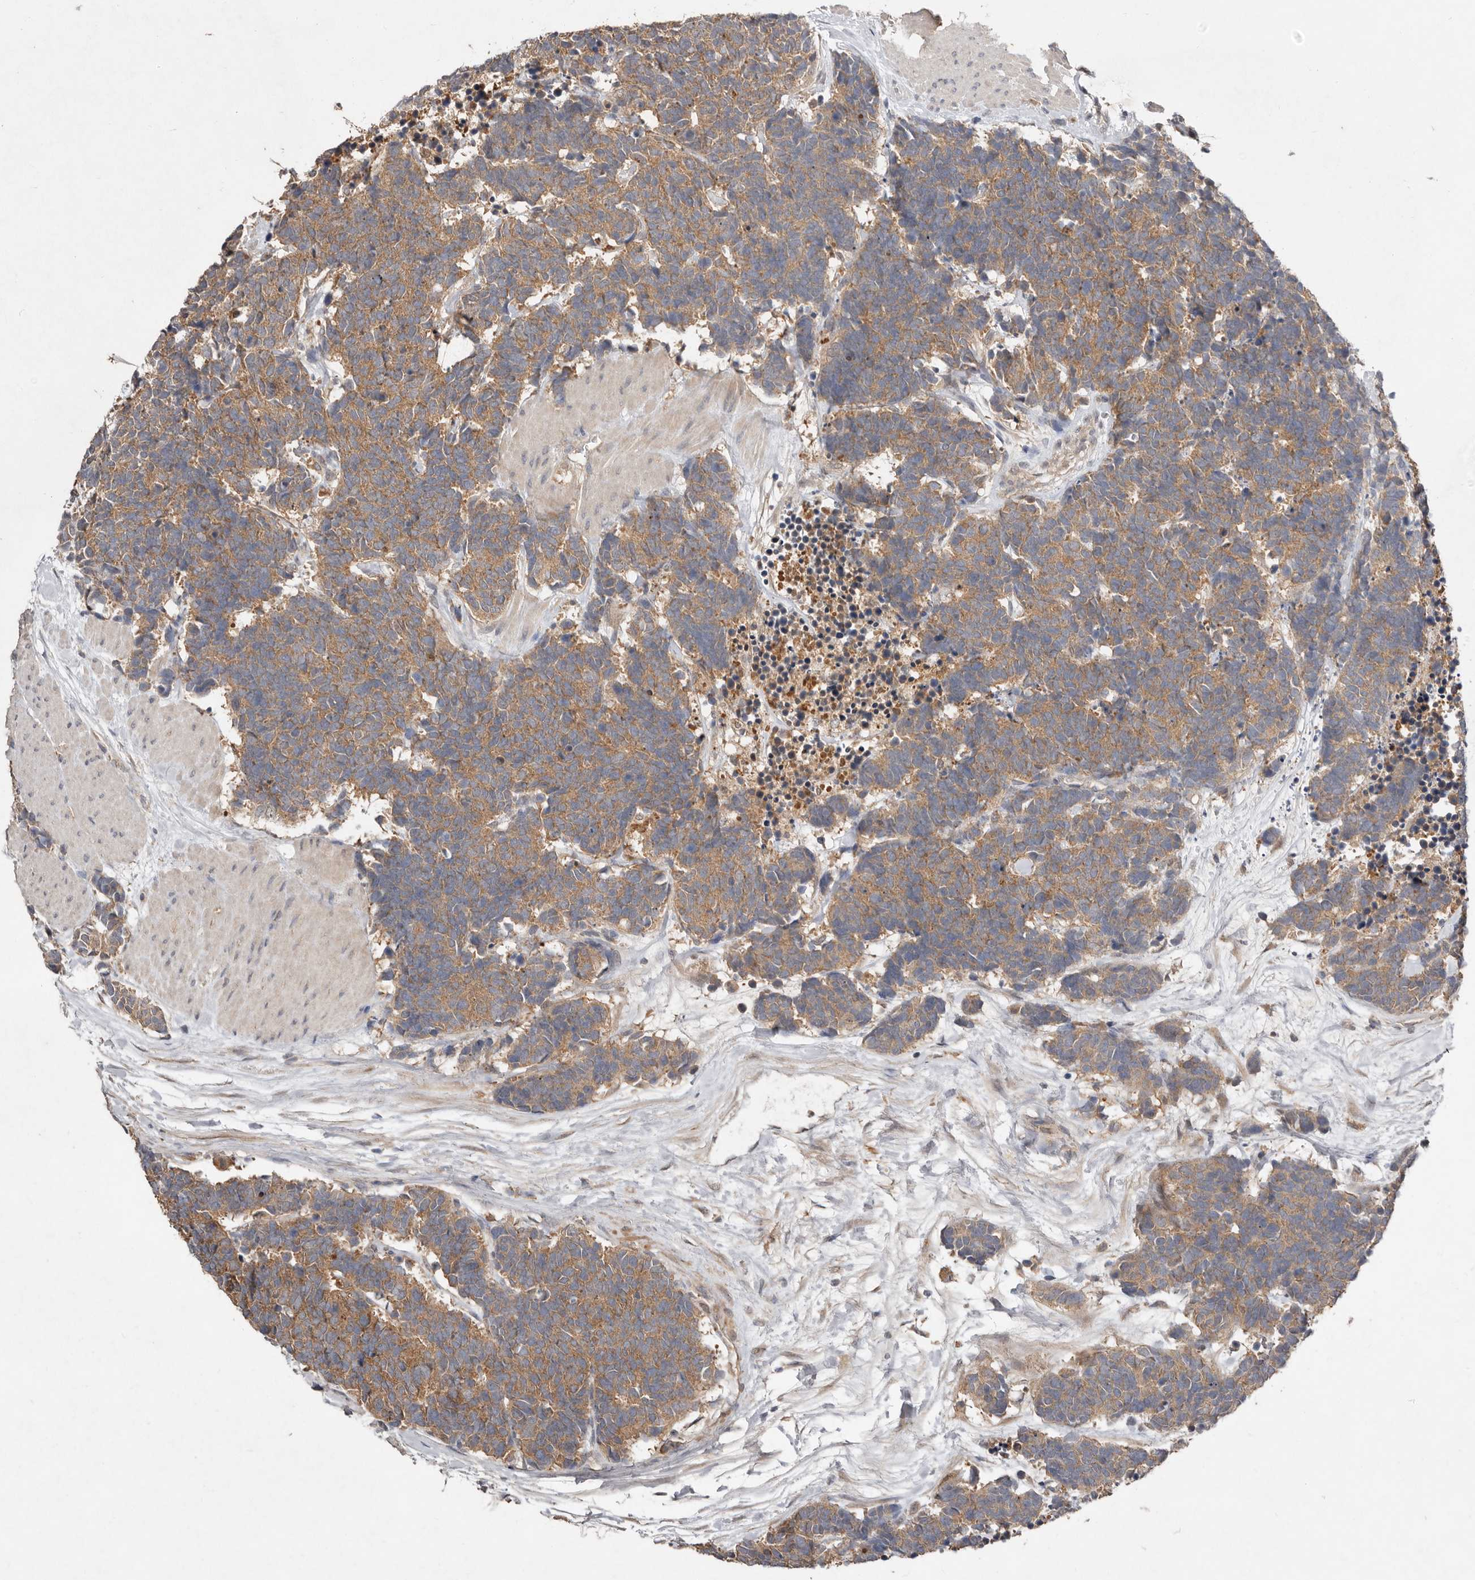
{"staining": {"intensity": "moderate", "quantity": ">75%", "location": "cytoplasmic/membranous"}, "tissue": "carcinoid", "cell_type": "Tumor cells", "image_type": "cancer", "snomed": [{"axis": "morphology", "description": "Carcinoma, NOS"}, {"axis": "morphology", "description": "Carcinoid, malignant, NOS"}, {"axis": "topography", "description": "Urinary bladder"}], "caption": "High-power microscopy captured an IHC photomicrograph of carcinoid, revealing moderate cytoplasmic/membranous expression in about >75% of tumor cells. The staining was performed using DAB (3,3'-diaminobenzidine), with brown indicating positive protein expression. Nuclei are stained blue with hematoxylin.", "gene": "EDEM1", "patient": {"sex": "male", "age": 57}}